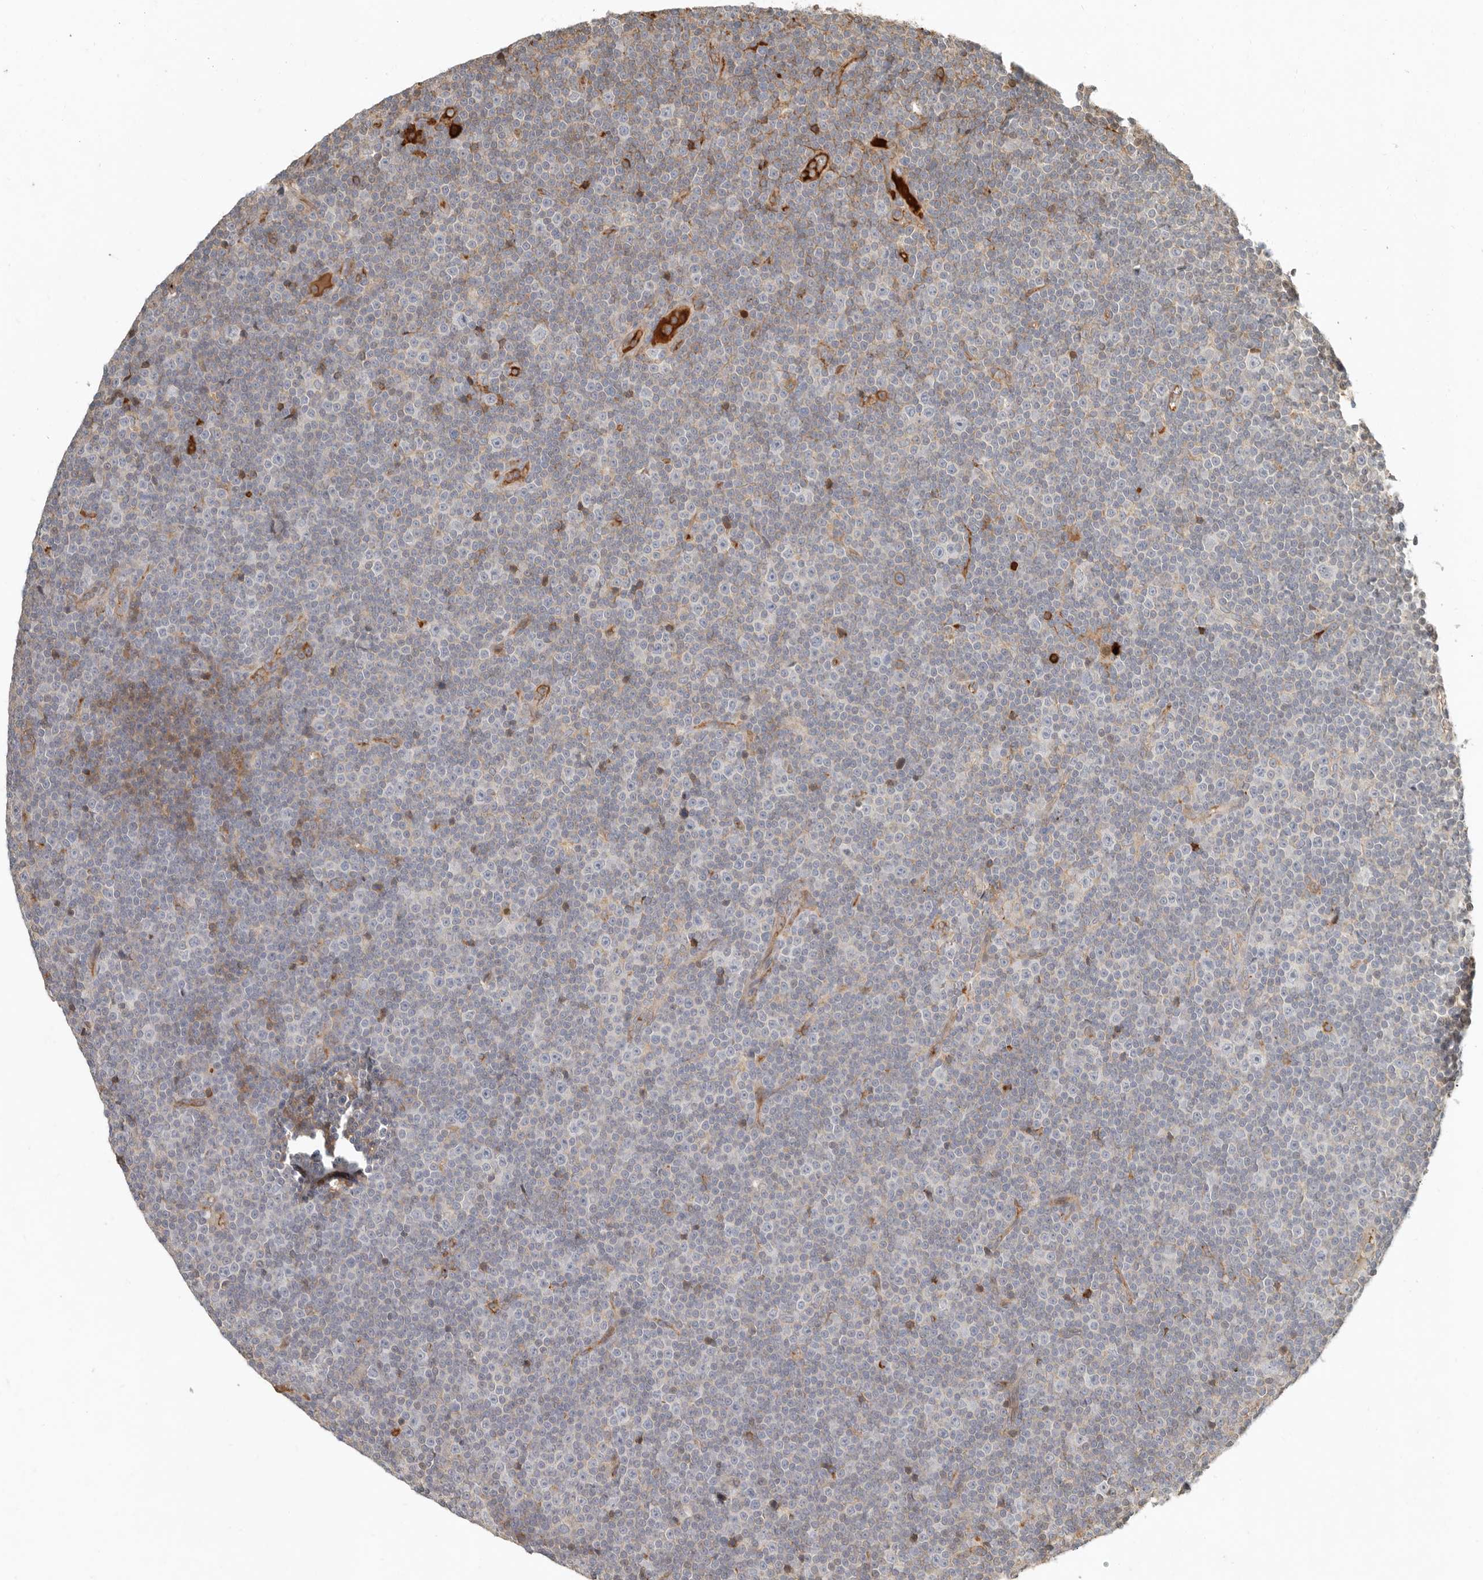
{"staining": {"intensity": "negative", "quantity": "none", "location": "none"}, "tissue": "lymphoma", "cell_type": "Tumor cells", "image_type": "cancer", "snomed": [{"axis": "morphology", "description": "Malignant lymphoma, non-Hodgkin's type, Low grade"}, {"axis": "topography", "description": "Lymph node"}], "caption": "Immunohistochemical staining of human lymphoma demonstrates no significant staining in tumor cells.", "gene": "KLHL38", "patient": {"sex": "female", "age": 67}}